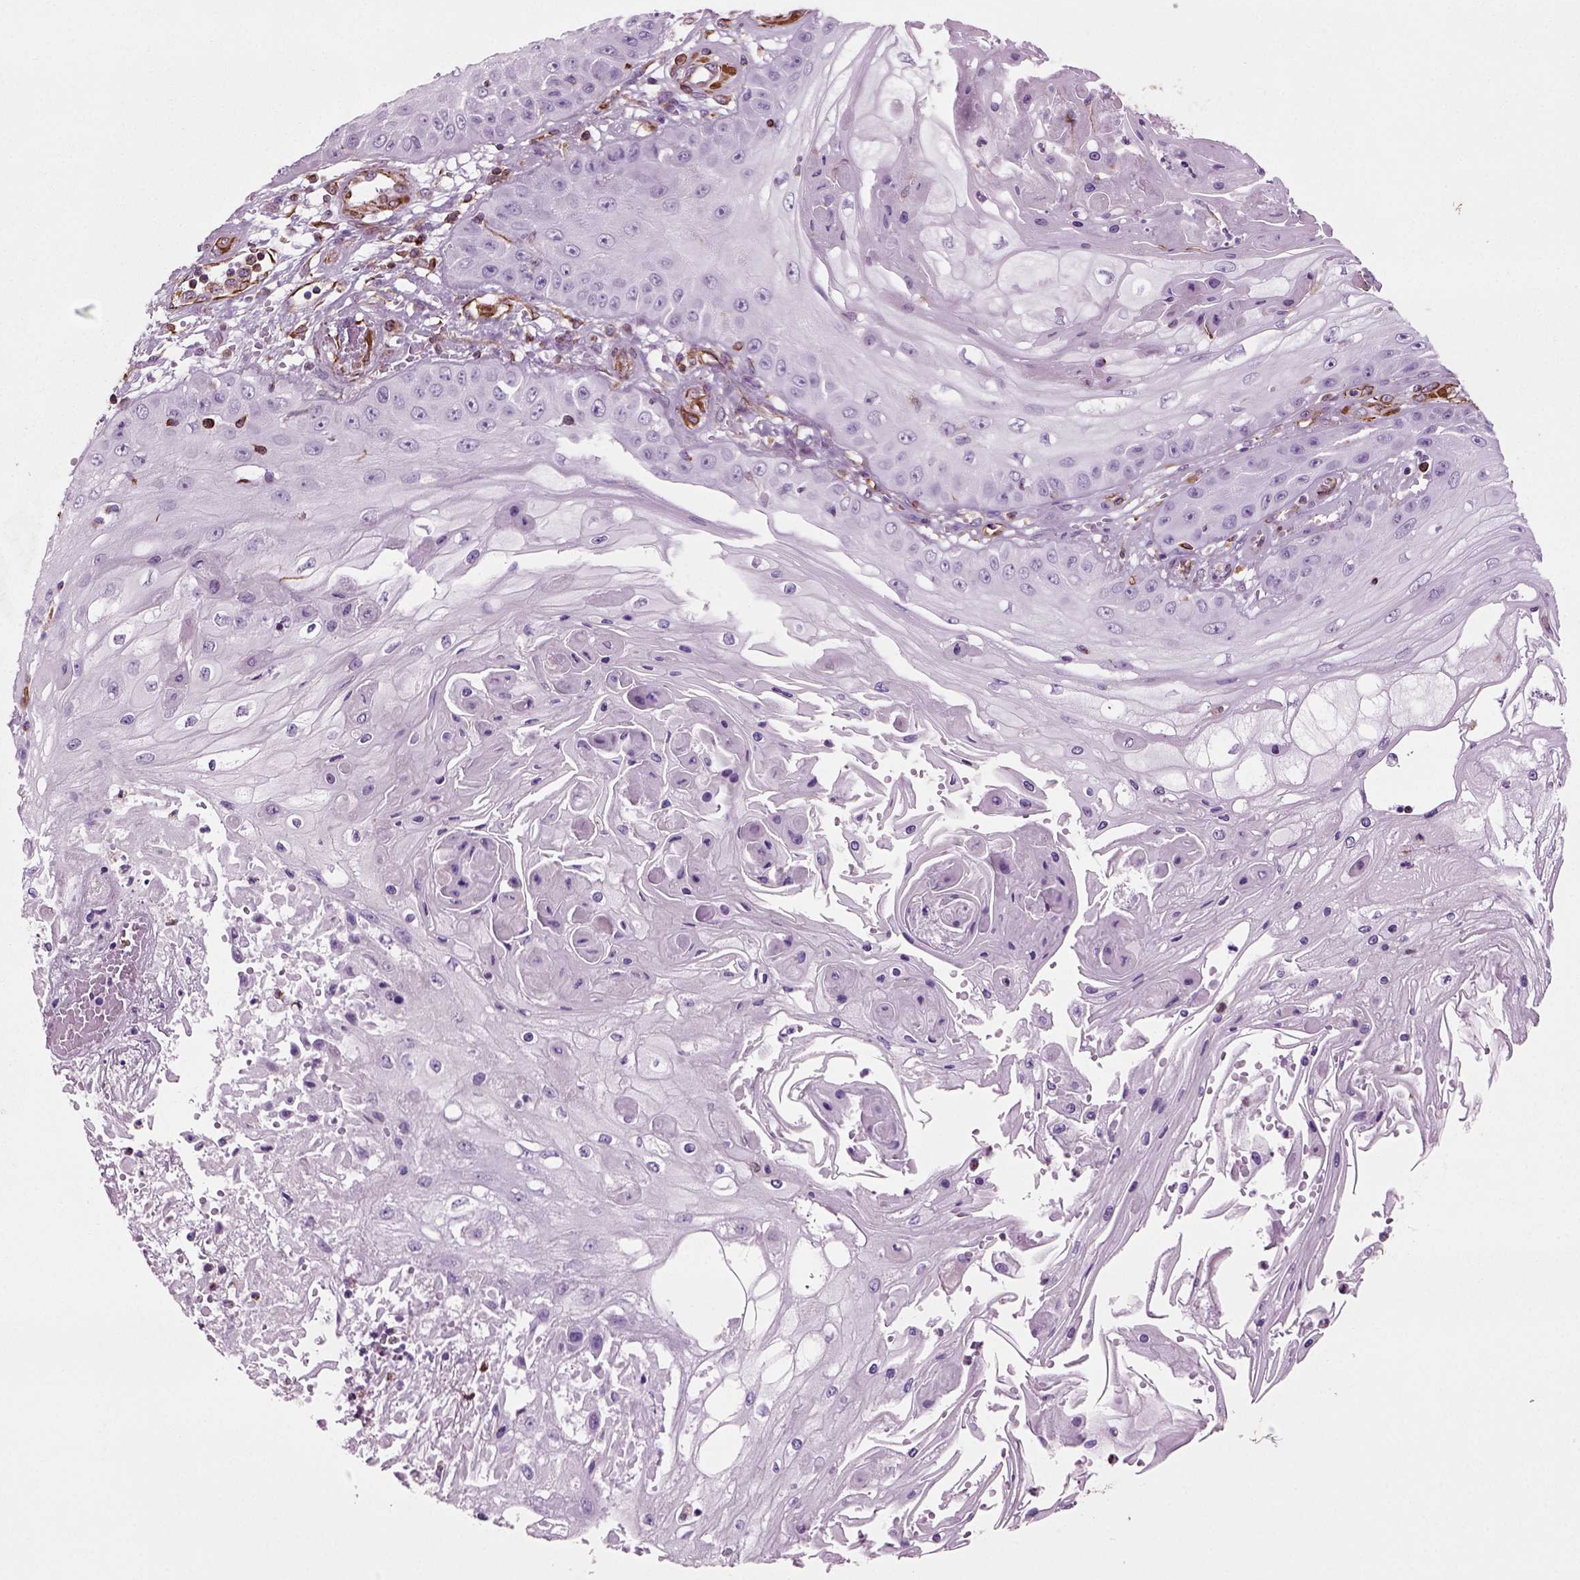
{"staining": {"intensity": "negative", "quantity": "none", "location": "none"}, "tissue": "skin cancer", "cell_type": "Tumor cells", "image_type": "cancer", "snomed": [{"axis": "morphology", "description": "Squamous cell carcinoma, NOS"}, {"axis": "topography", "description": "Skin"}], "caption": "This is an immunohistochemistry (IHC) micrograph of human skin squamous cell carcinoma. There is no positivity in tumor cells.", "gene": "ACER3", "patient": {"sex": "male", "age": 70}}